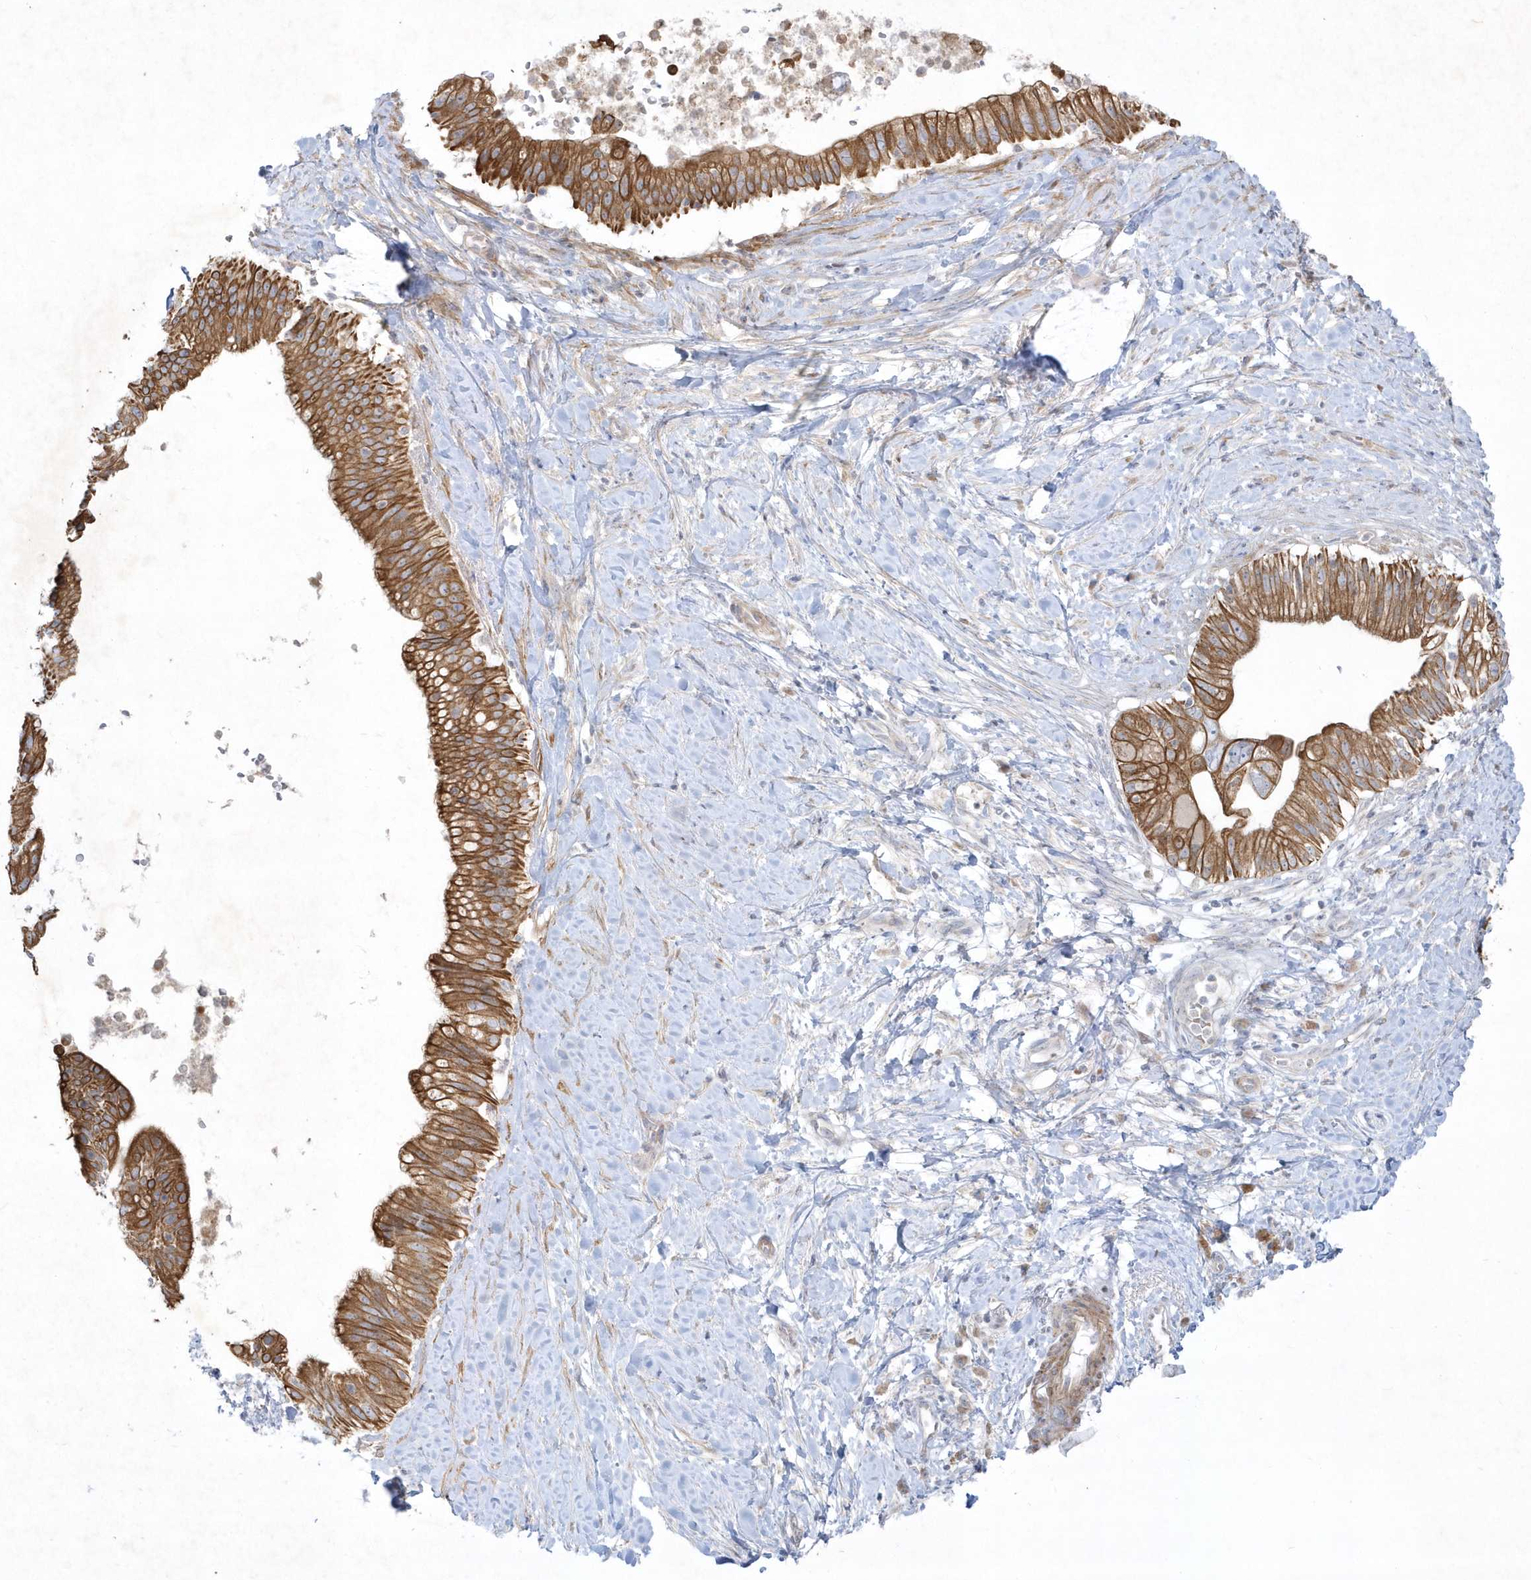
{"staining": {"intensity": "strong", "quantity": ">75%", "location": "cytoplasmic/membranous"}, "tissue": "pancreatic cancer", "cell_type": "Tumor cells", "image_type": "cancer", "snomed": [{"axis": "morphology", "description": "Adenocarcinoma, NOS"}, {"axis": "topography", "description": "Pancreas"}], "caption": "High-magnification brightfield microscopy of pancreatic cancer stained with DAB (3,3'-diaminobenzidine) (brown) and counterstained with hematoxylin (blue). tumor cells exhibit strong cytoplasmic/membranous positivity is seen in approximately>75% of cells.", "gene": "LARS1", "patient": {"sex": "male", "age": 68}}